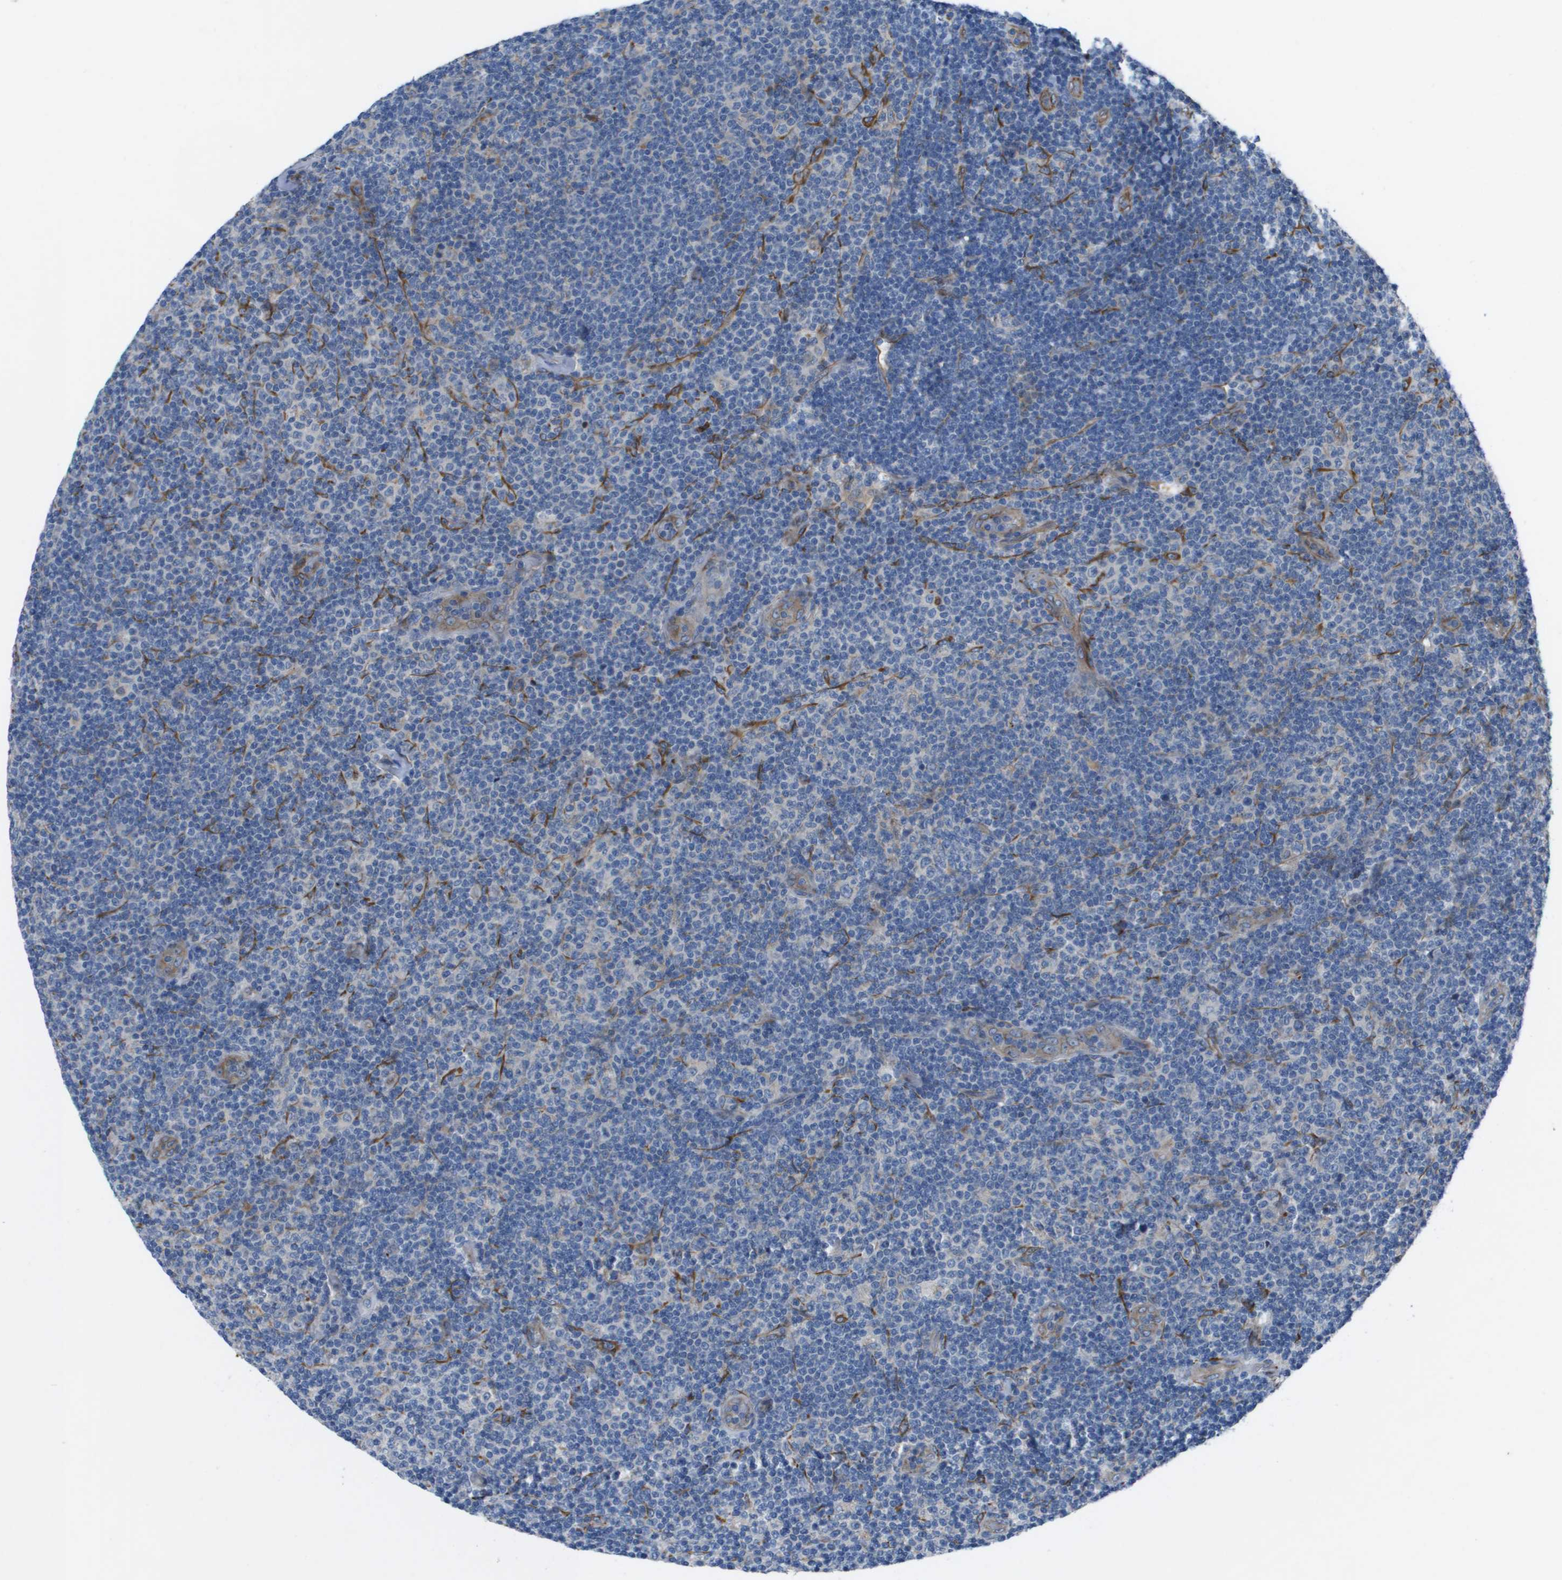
{"staining": {"intensity": "weak", "quantity": "<25%", "location": "cytoplasmic/membranous"}, "tissue": "lymphoma", "cell_type": "Tumor cells", "image_type": "cancer", "snomed": [{"axis": "morphology", "description": "Malignant lymphoma, non-Hodgkin's type, Low grade"}, {"axis": "topography", "description": "Lymph node"}], "caption": "There is no significant staining in tumor cells of lymphoma.", "gene": "SLC6A9", "patient": {"sex": "male", "age": 83}}